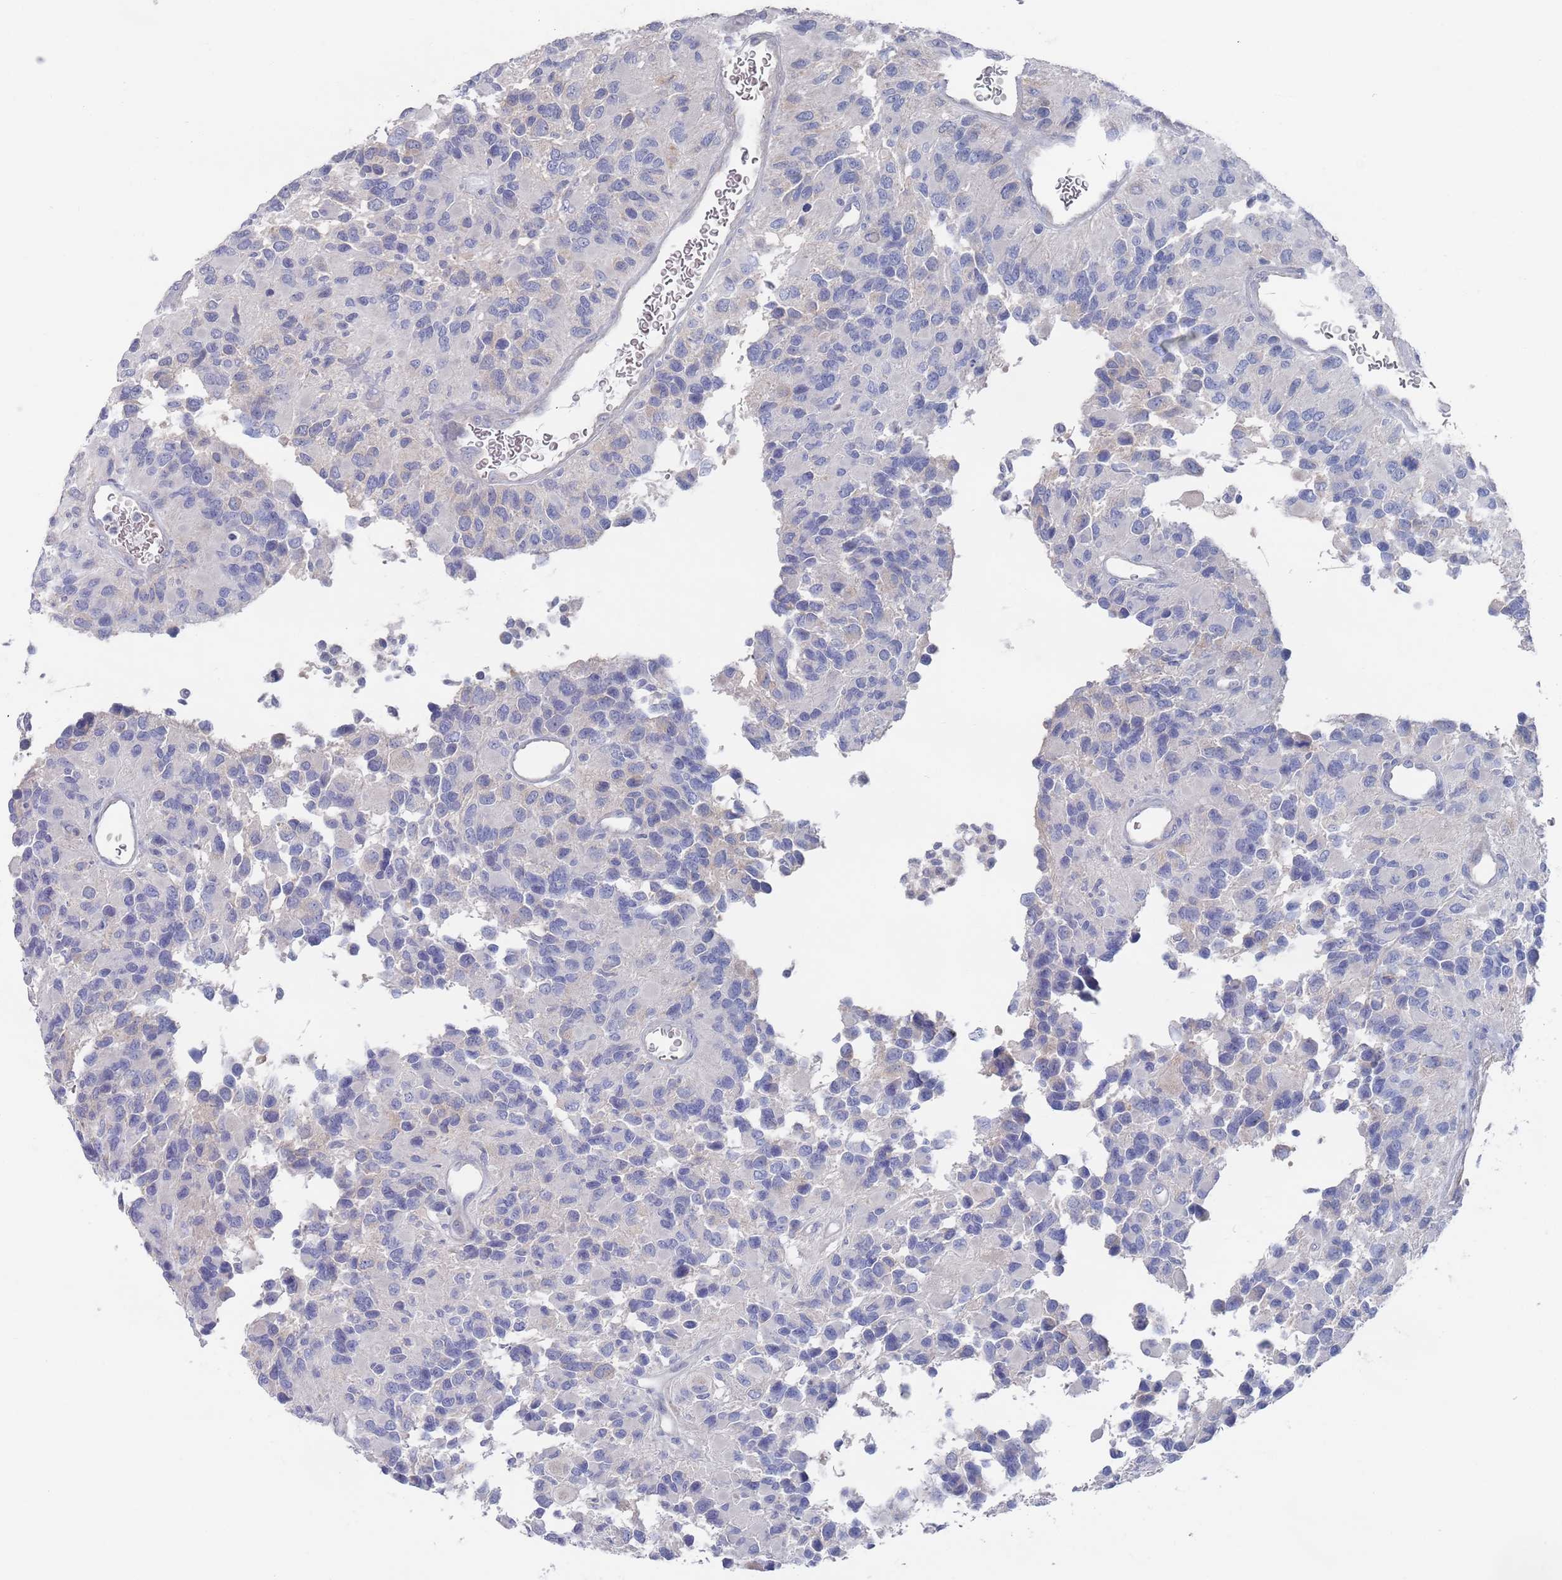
{"staining": {"intensity": "negative", "quantity": "none", "location": "none"}, "tissue": "glioma", "cell_type": "Tumor cells", "image_type": "cancer", "snomed": [{"axis": "morphology", "description": "Glioma, malignant, High grade"}, {"axis": "topography", "description": "Brain"}], "caption": "Immunohistochemical staining of malignant glioma (high-grade) shows no significant staining in tumor cells. The staining was performed using DAB (3,3'-diaminobenzidine) to visualize the protein expression in brown, while the nuclei were stained in blue with hematoxylin (Magnification: 20x).", "gene": "TMCO3", "patient": {"sex": "male", "age": 77}}